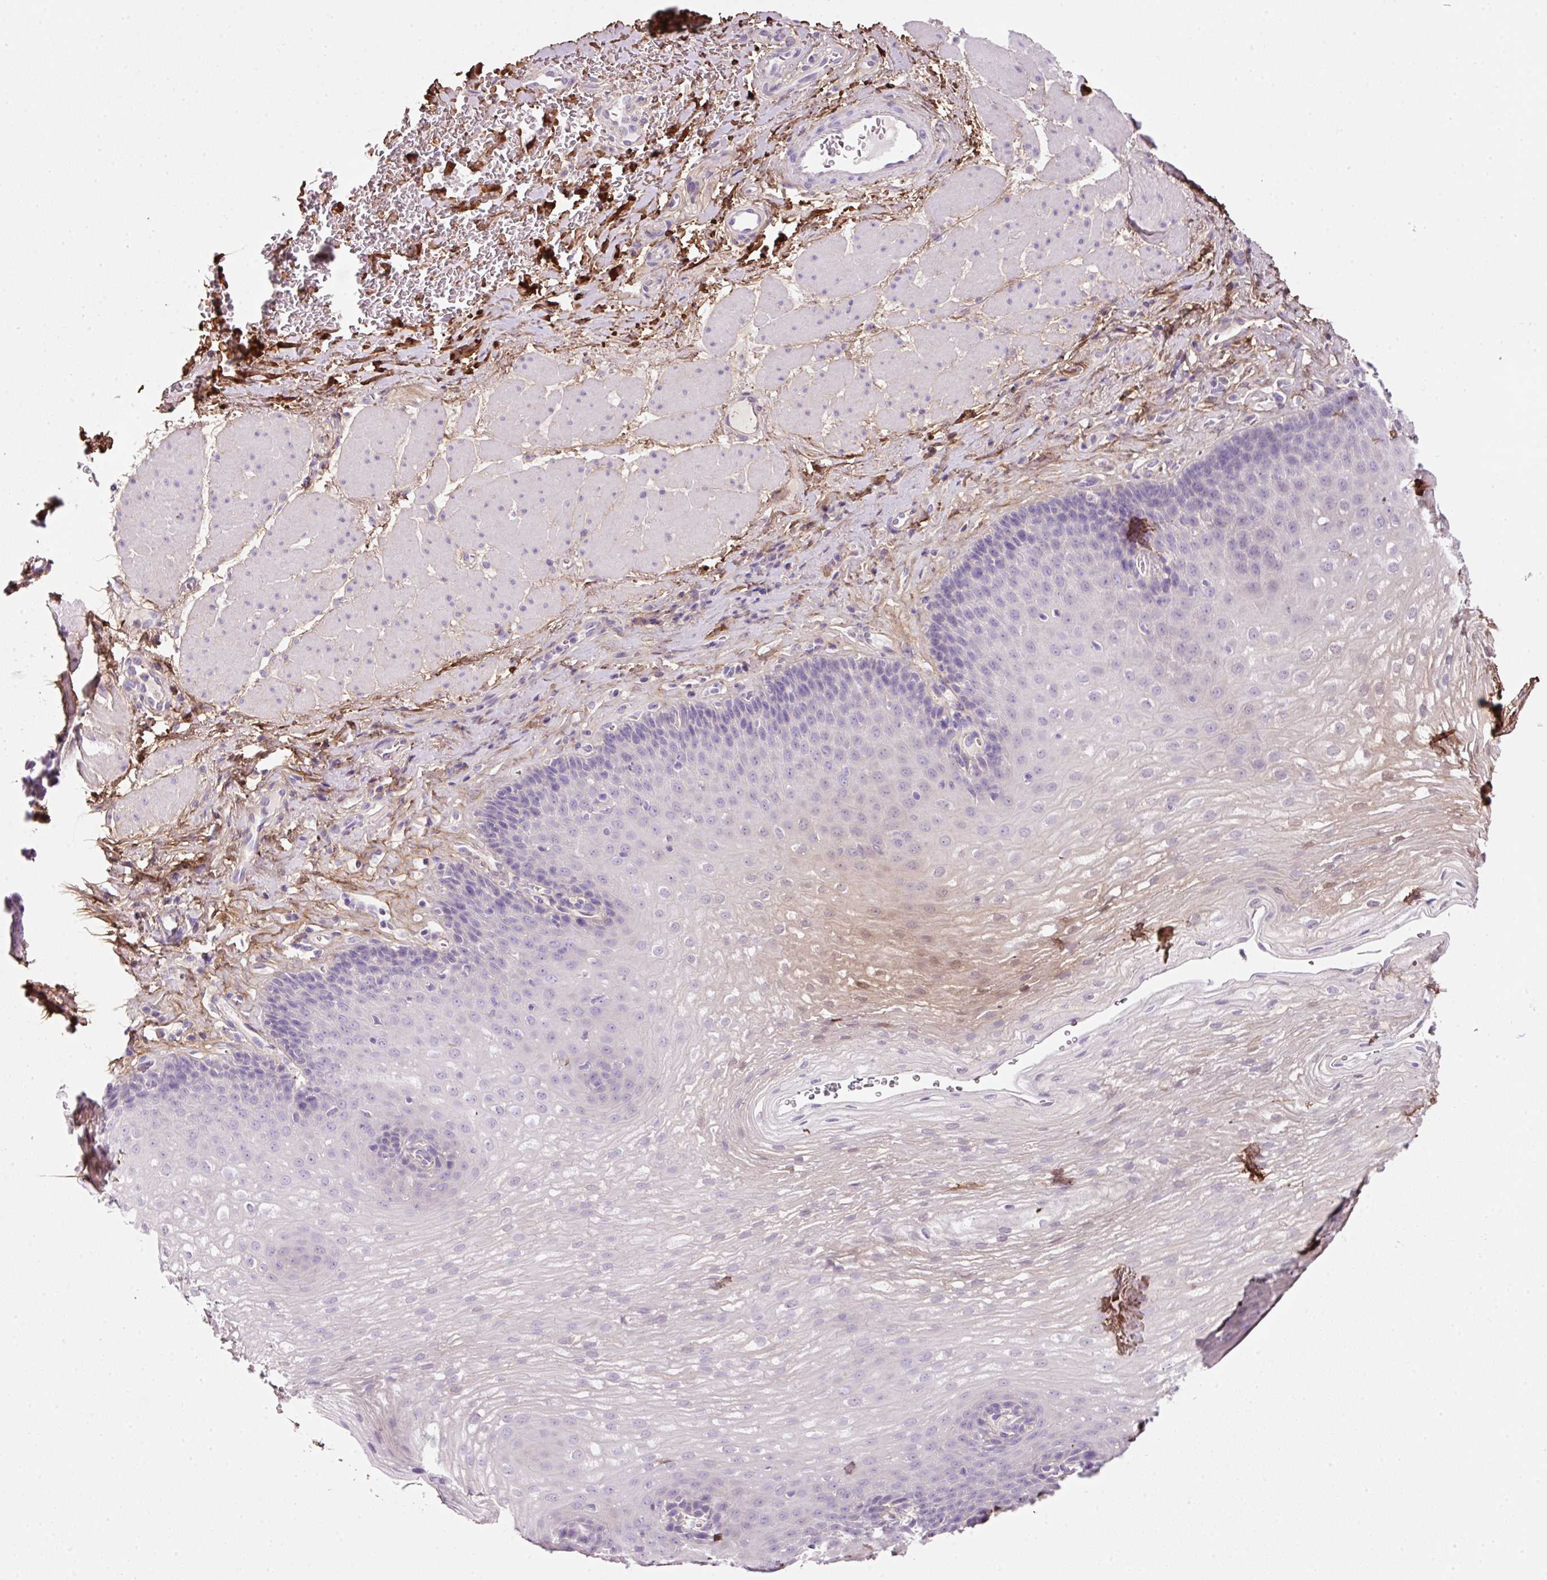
{"staining": {"intensity": "negative", "quantity": "none", "location": "none"}, "tissue": "esophagus", "cell_type": "Squamous epithelial cells", "image_type": "normal", "snomed": [{"axis": "morphology", "description": "Normal tissue, NOS"}, {"axis": "topography", "description": "Esophagus"}], "caption": "Esophagus was stained to show a protein in brown. There is no significant staining in squamous epithelial cells. The staining was performed using DAB (3,3'-diaminobenzidine) to visualize the protein expression in brown, while the nuclei were stained in blue with hematoxylin (Magnification: 20x).", "gene": "SOS2", "patient": {"sex": "female", "age": 66}}